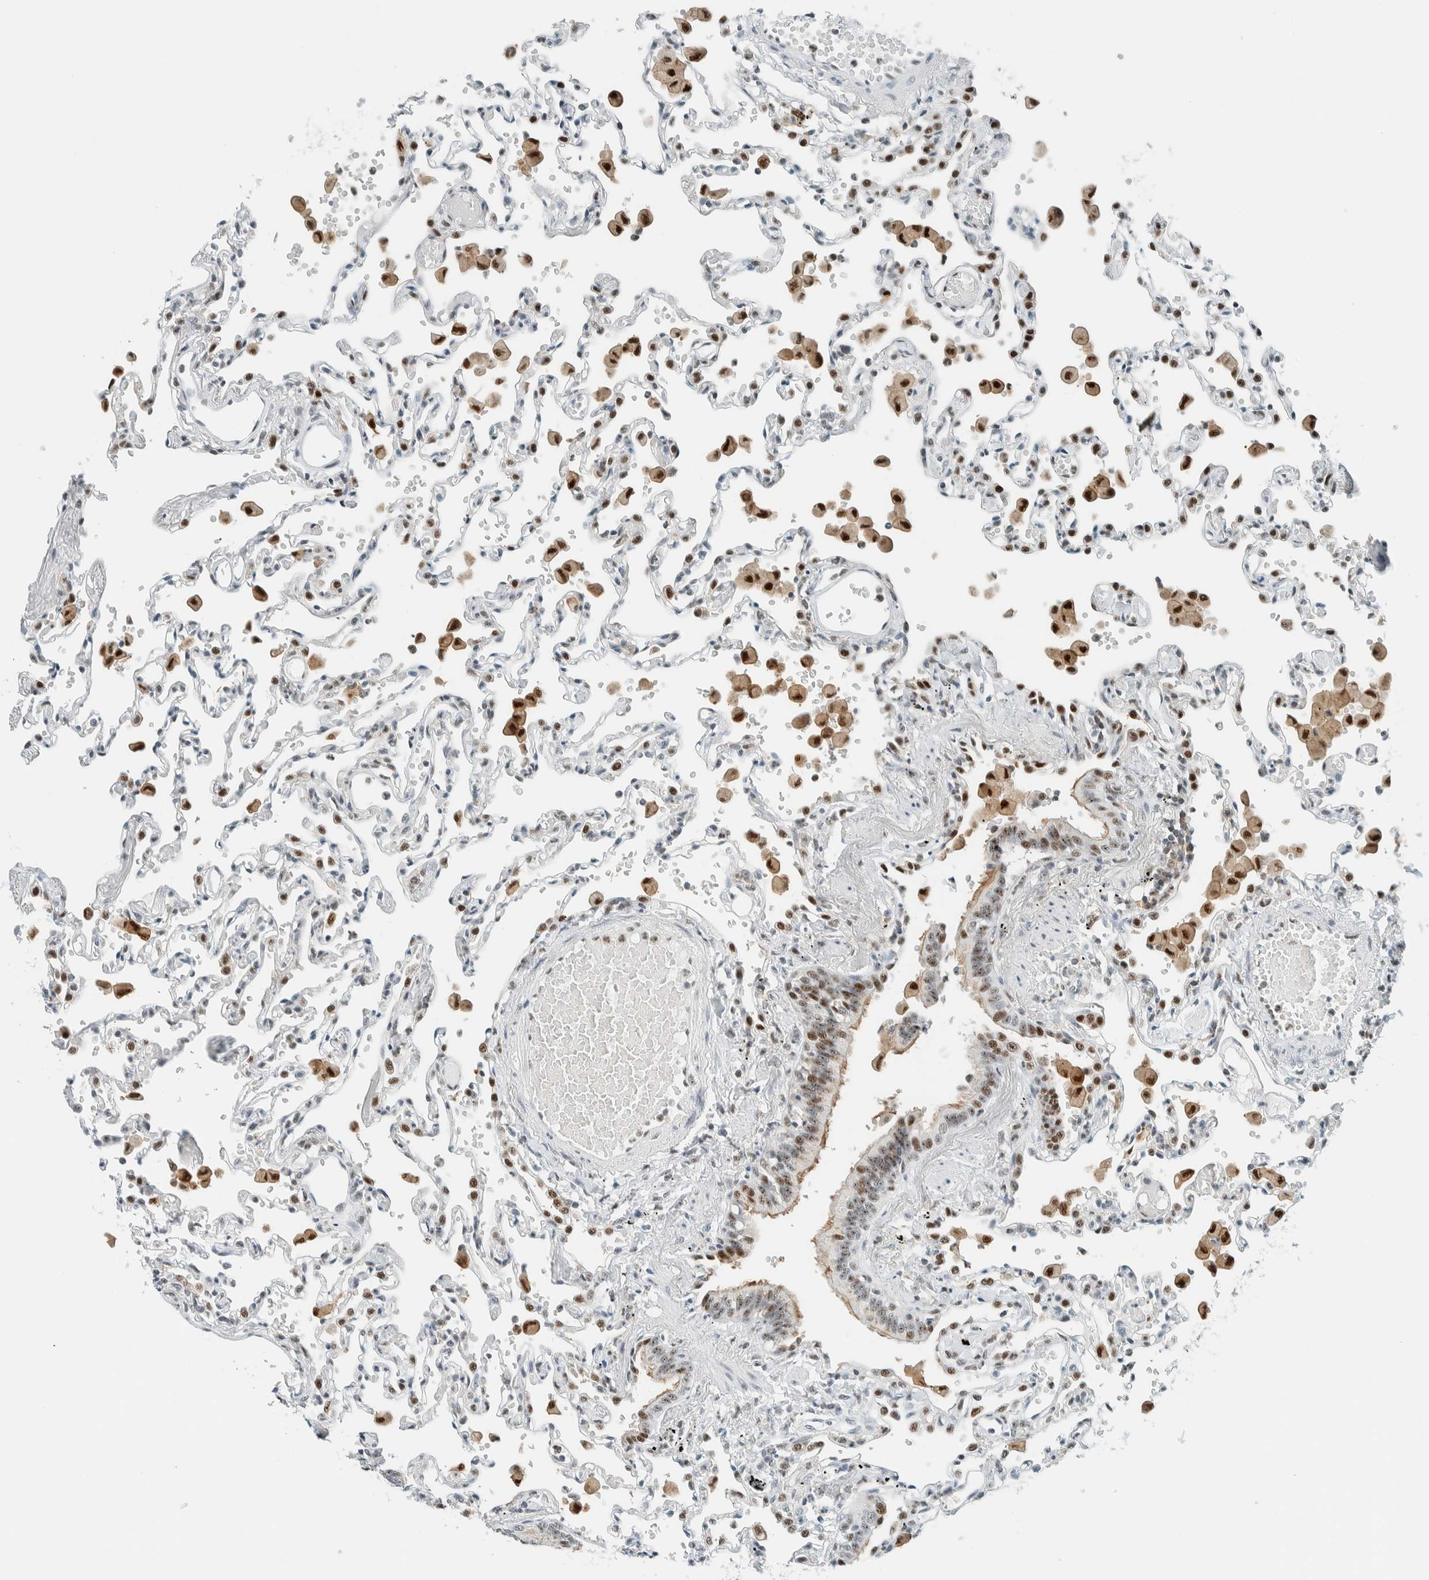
{"staining": {"intensity": "moderate", "quantity": "25%-75%", "location": "nuclear"}, "tissue": "lung", "cell_type": "Alveolar cells", "image_type": "normal", "snomed": [{"axis": "morphology", "description": "Normal tissue, NOS"}, {"axis": "topography", "description": "Bronchus"}, {"axis": "topography", "description": "Lung"}], "caption": "Approximately 25%-75% of alveolar cells in normal human lung display moderate nuclear protein positivity as visualized by brown immunohistochemical staining.", "gene": "CYSRT1", "patient": {"sex": "female", "age": 49}}